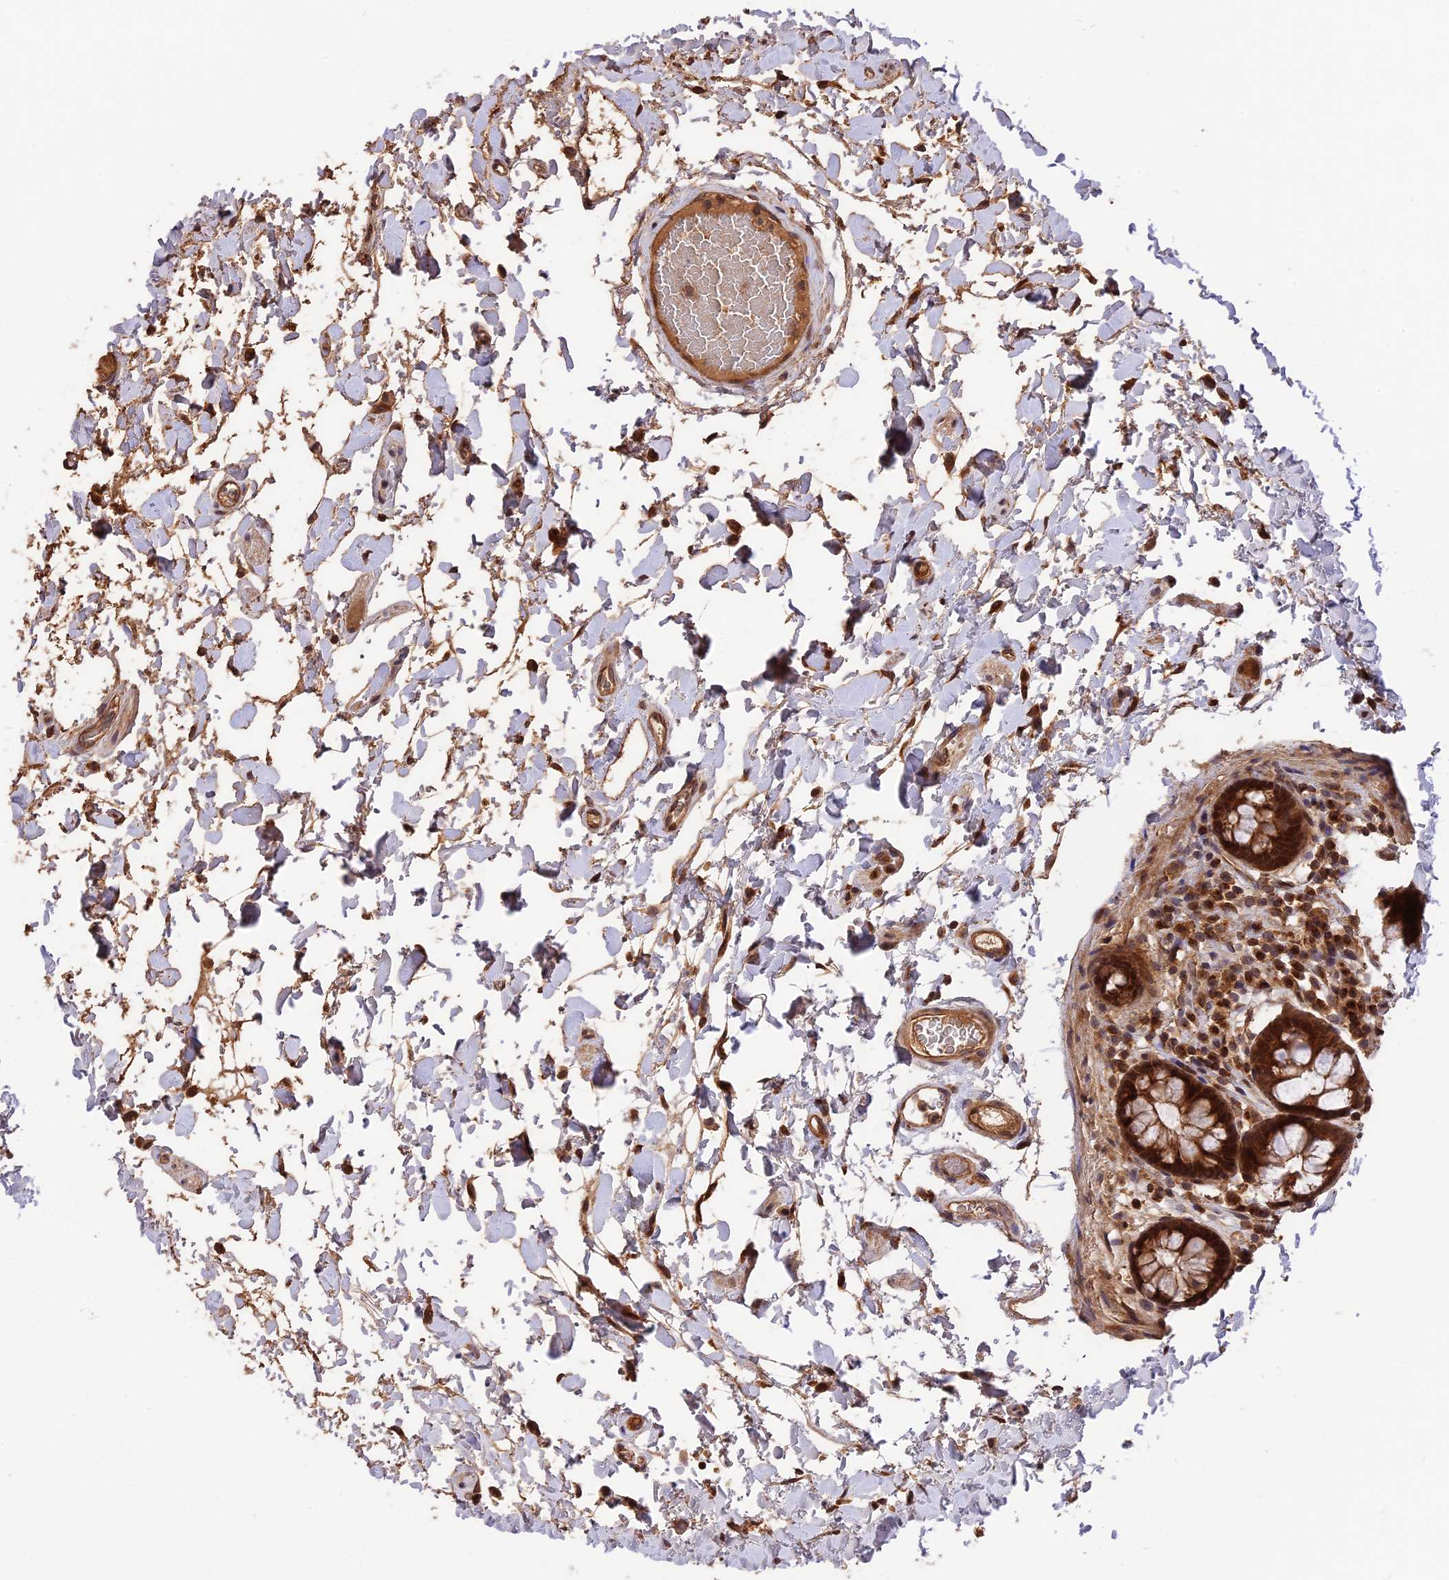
{"staining": {"intensity": "strong", "quantity": ">75%", "location": "cytoplasmic/membranous"}, "tissue": "colon", "cell_type": "Endothelial cells", "image_type": "normal", "snomed": [{"axis": "morphology", "description": "Normal tissue, NOS"}, {"axis": "topography", "description": "Colon"}], "caption": "Protein expression analysis of unremarkable human colon reveals strong cytoplasmic/membranous positivity in approximately >75% of endothelial cells.", "gene": "ESCO1", "patient": {"sex": "male", "age": 84}}